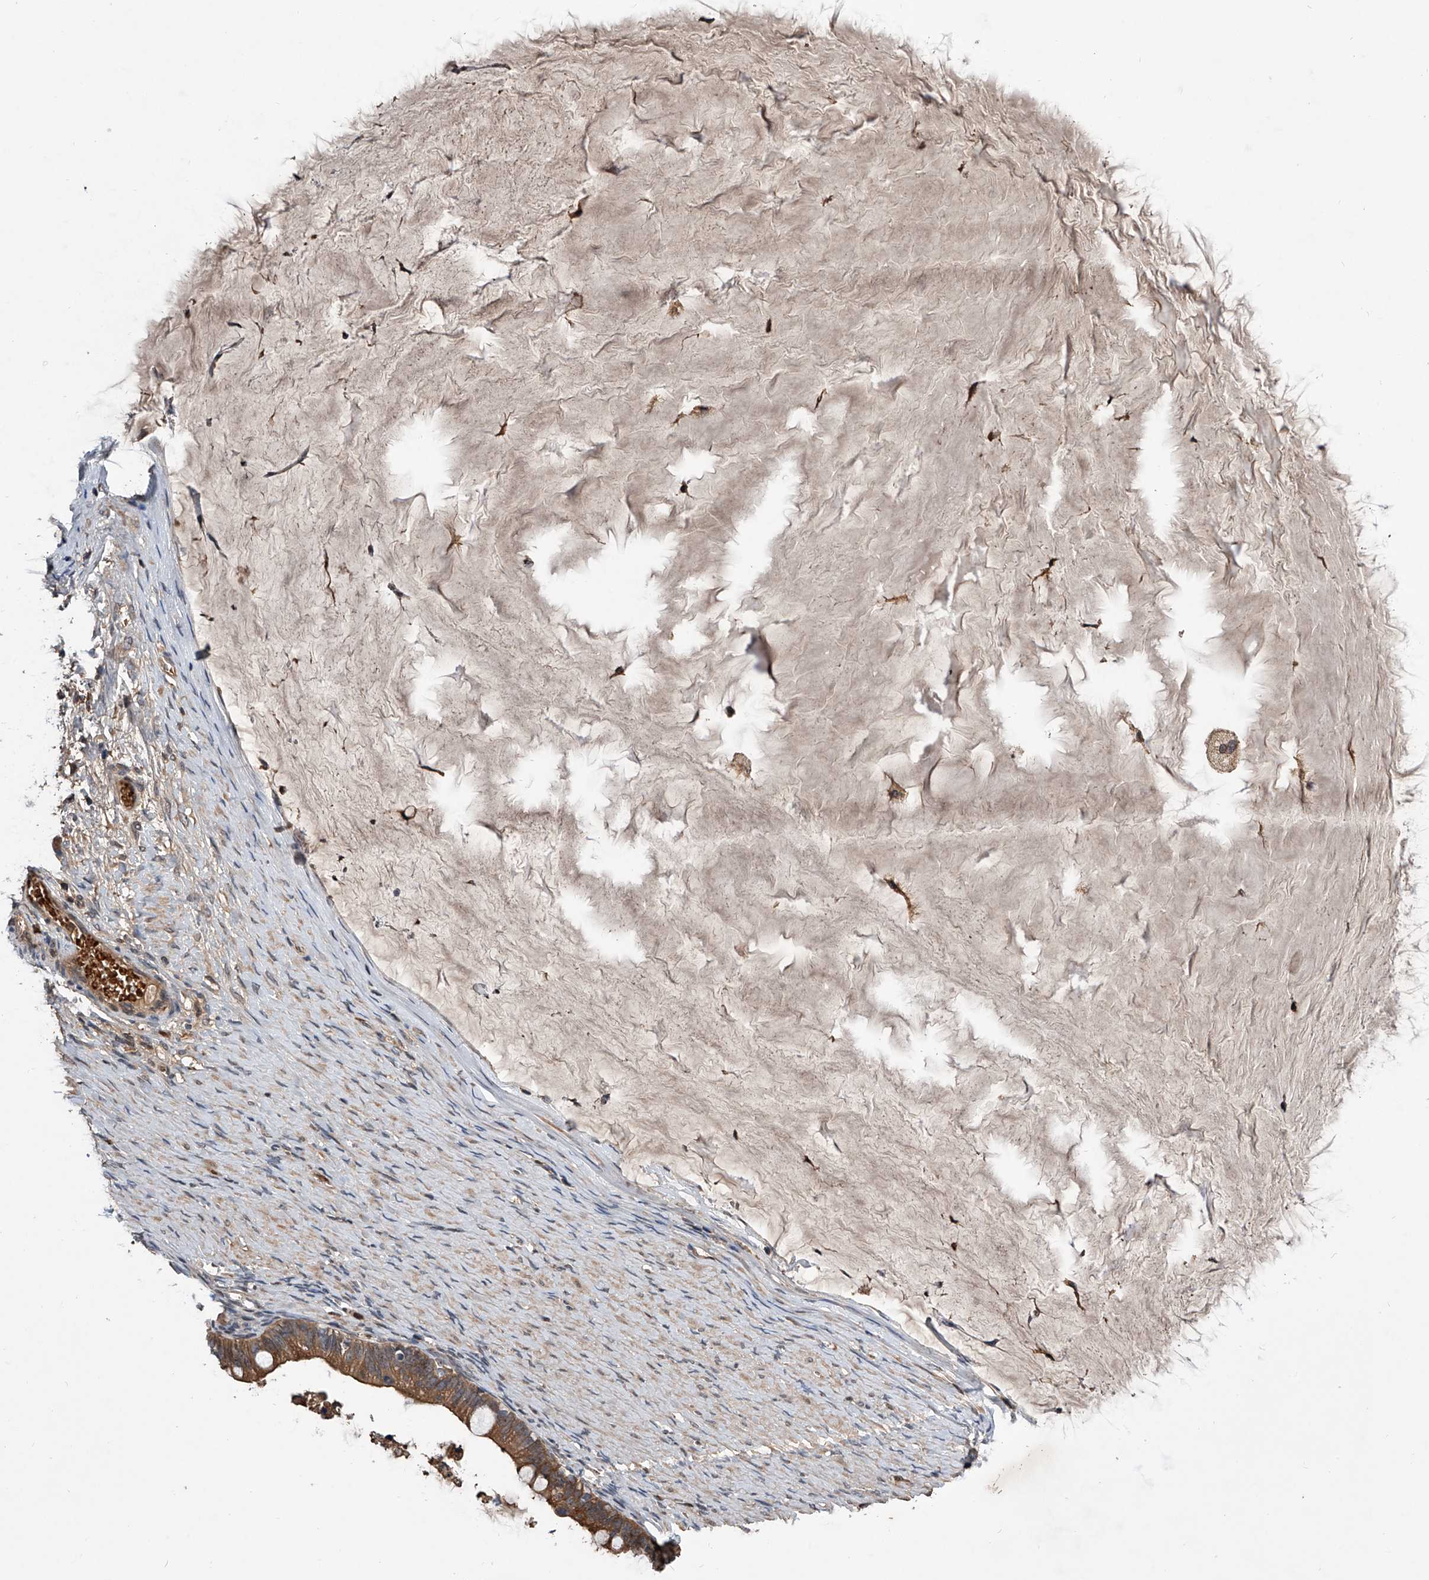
{"staining": {"intensity": "moderate", "quantity": ">75%", "location": "cytoplasmic/membranous"}, "tissue": "ovarian cancer", "cell_type": "Tumor cells", "image_type": "cancer", "snomed": [{"axis": "morphology", "description": "Cystadenocarcinoma, mucinous, NOS"}, {"axis": "topography", "description": "Ovary"}], "caption": "DAB (3,3'-diaminobenzidine) immunohistochemical staining of mucinous cystadenocarcinoma (ovarian) reveals moderate cytoplasmic/membranous protein expression in approximately >75% of tumor cells.", "gene": "ZNF30", "patient": {"sex": "female", "age": 61}}